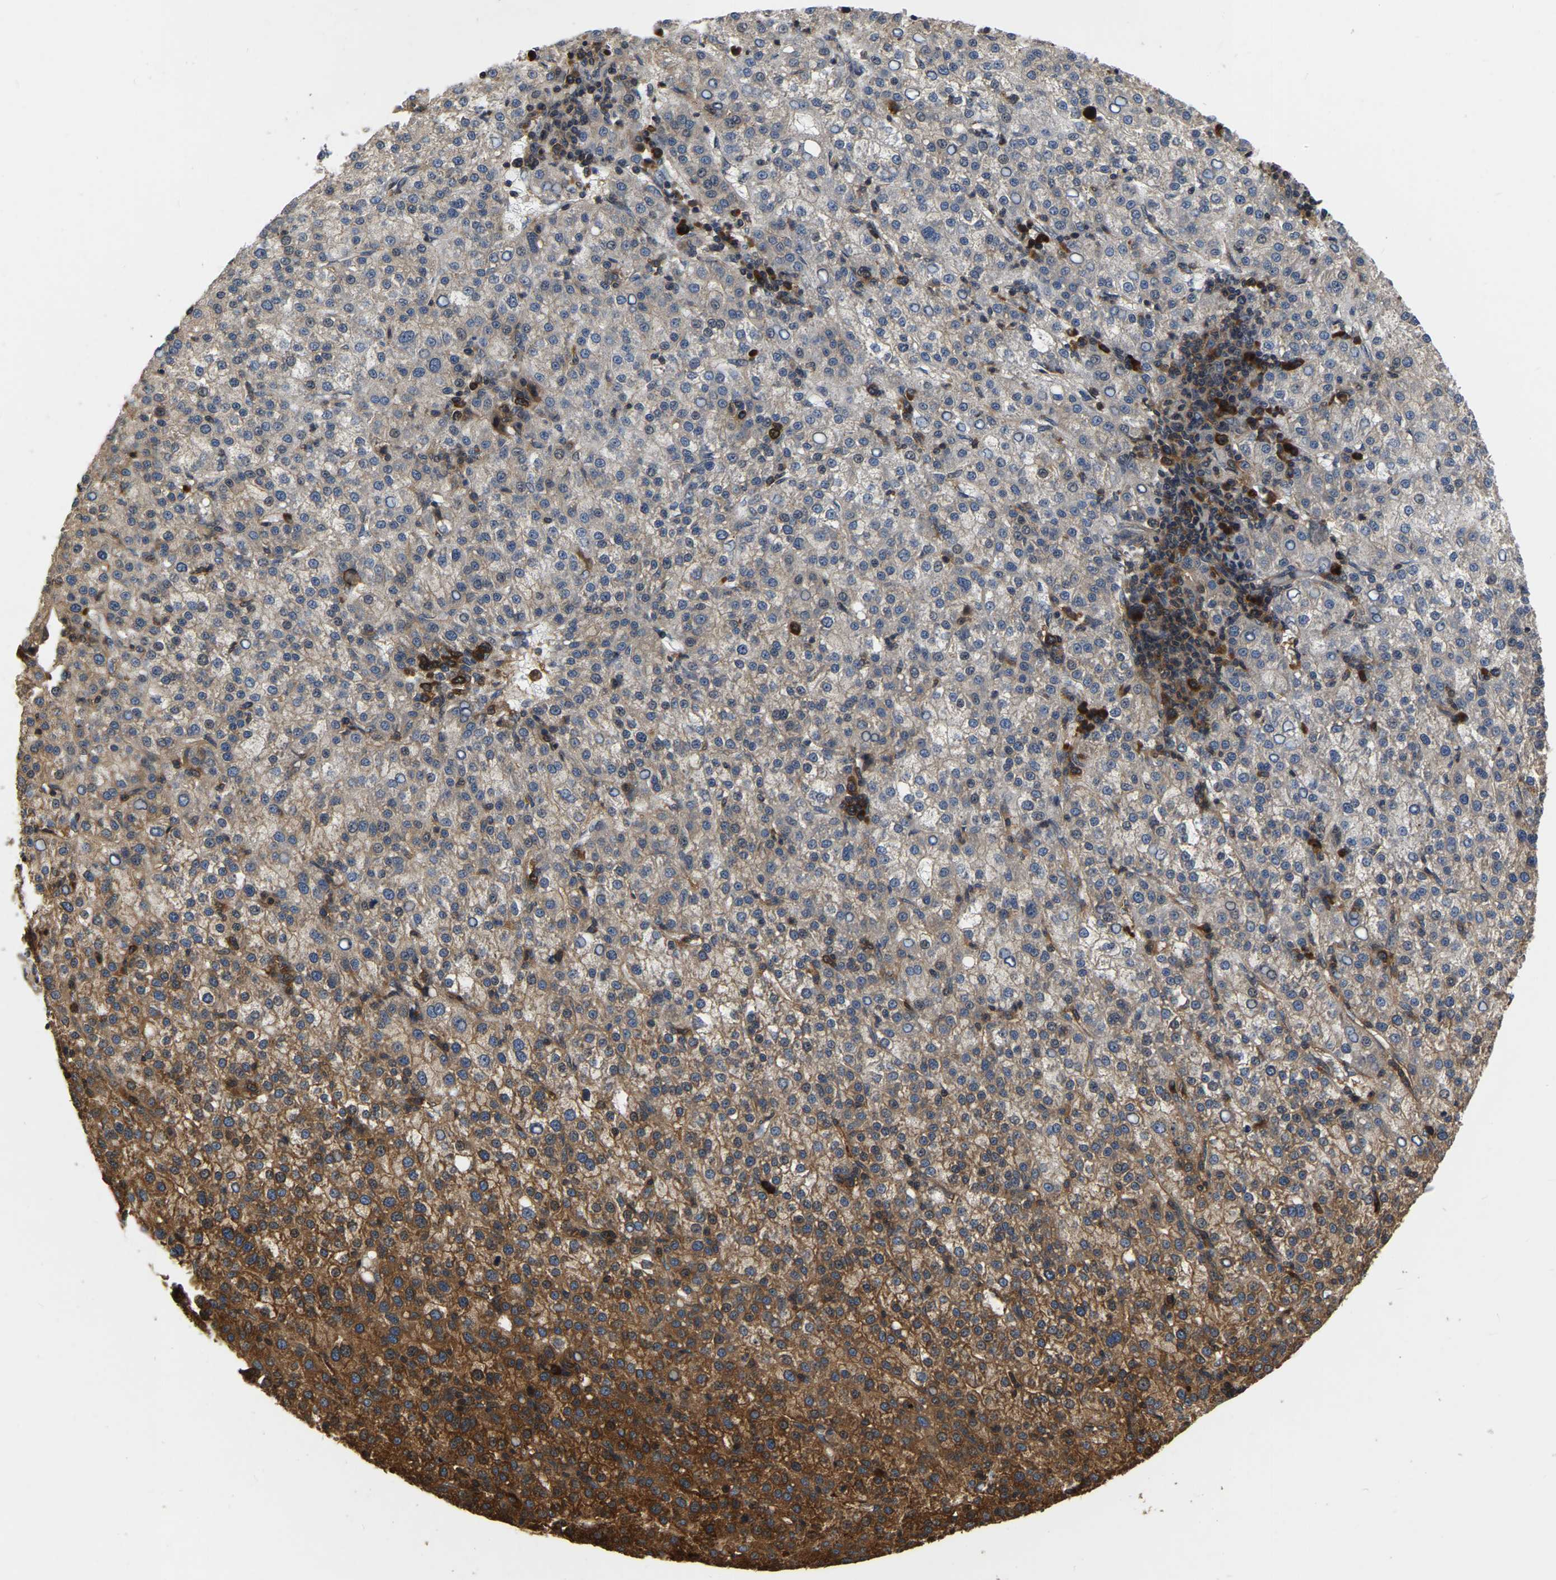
{"staining": {"intensity": "moderate", "quantity": "<25%", "location": "cytoplasmic/membranous"}, "tissue": "liver cancer", "cell_type": "Tumor cells", "image_type": "cancer", "snomed": [{"axis": "morphology", "description": "Carcinoma, Hepatocellular, NOS"}, {"axis": "topography", "description": "Liver"}], "caption": "DAB (3,3'-diaminobenzidine) immunohistochemical staining of hepatocellular carcinoma (liver) reveals moderate cytoplasmic/membranous protein expression in approximately <25% of tumor cells. (DAB (3,3'-diaminobenzidine) IHC with brightfield microscopy, high magnification).", "gene": "GARS1", "patient": {"sex": "female", "age": 58}}